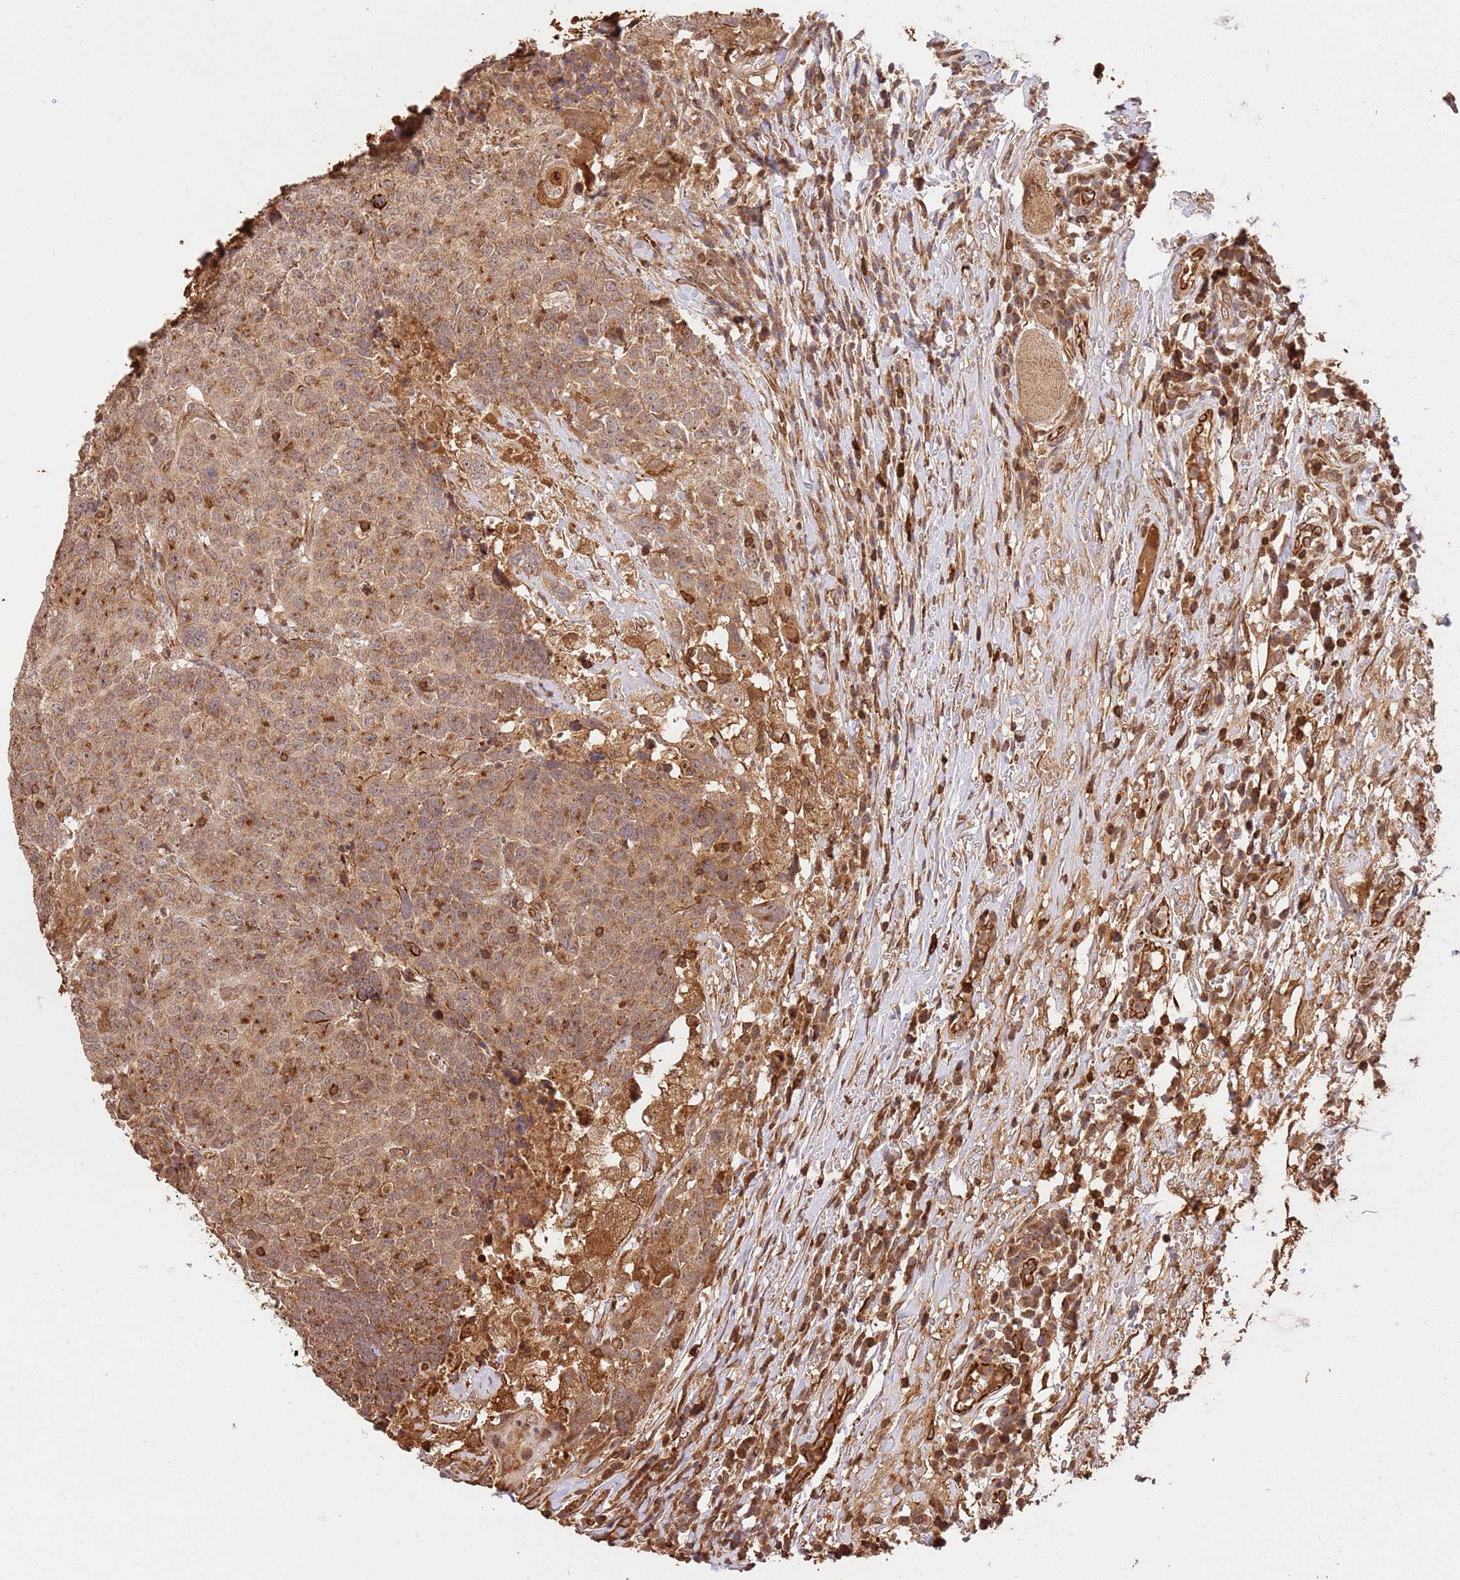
{"staining": {"intensity": "moderate", "quantity": ">75%", "location": "cytoplasmic/membranous,nuclear"}, "tissue": "head and neck cancer", "cell_type": "Tumor cells", "image_type": "cancer", "snomed": [{"axis": "morphology", "description": "Normal tissue, NOS"}, {"axis": "morphology", "description": "Squamous cell carcinoma, NOS"}, {"axis": "topography", "description": "Skeletal muscle"}, {"axis": "topography", "description": "Vascular tissue"}, {"axis": "topography", "description": "Peripheral nerve tissue"}, {"axis": "topography", "description": "Head-Neck"}], "caption": "Immunohistochemistry (IHC) photomicrograph of neoplastic tissue: head and neck squamous cell carcinoma stained using immunohistochemistry shows medium levels of moderate protein expression localized specifically in the cytoplasmic/membranous and nuclear of tumor cells, appearing as a cytoplasmic/membranous and nuclear brown color.", "gene": "KATNAL2", "patient": {"sex": "male", "age": 66}}